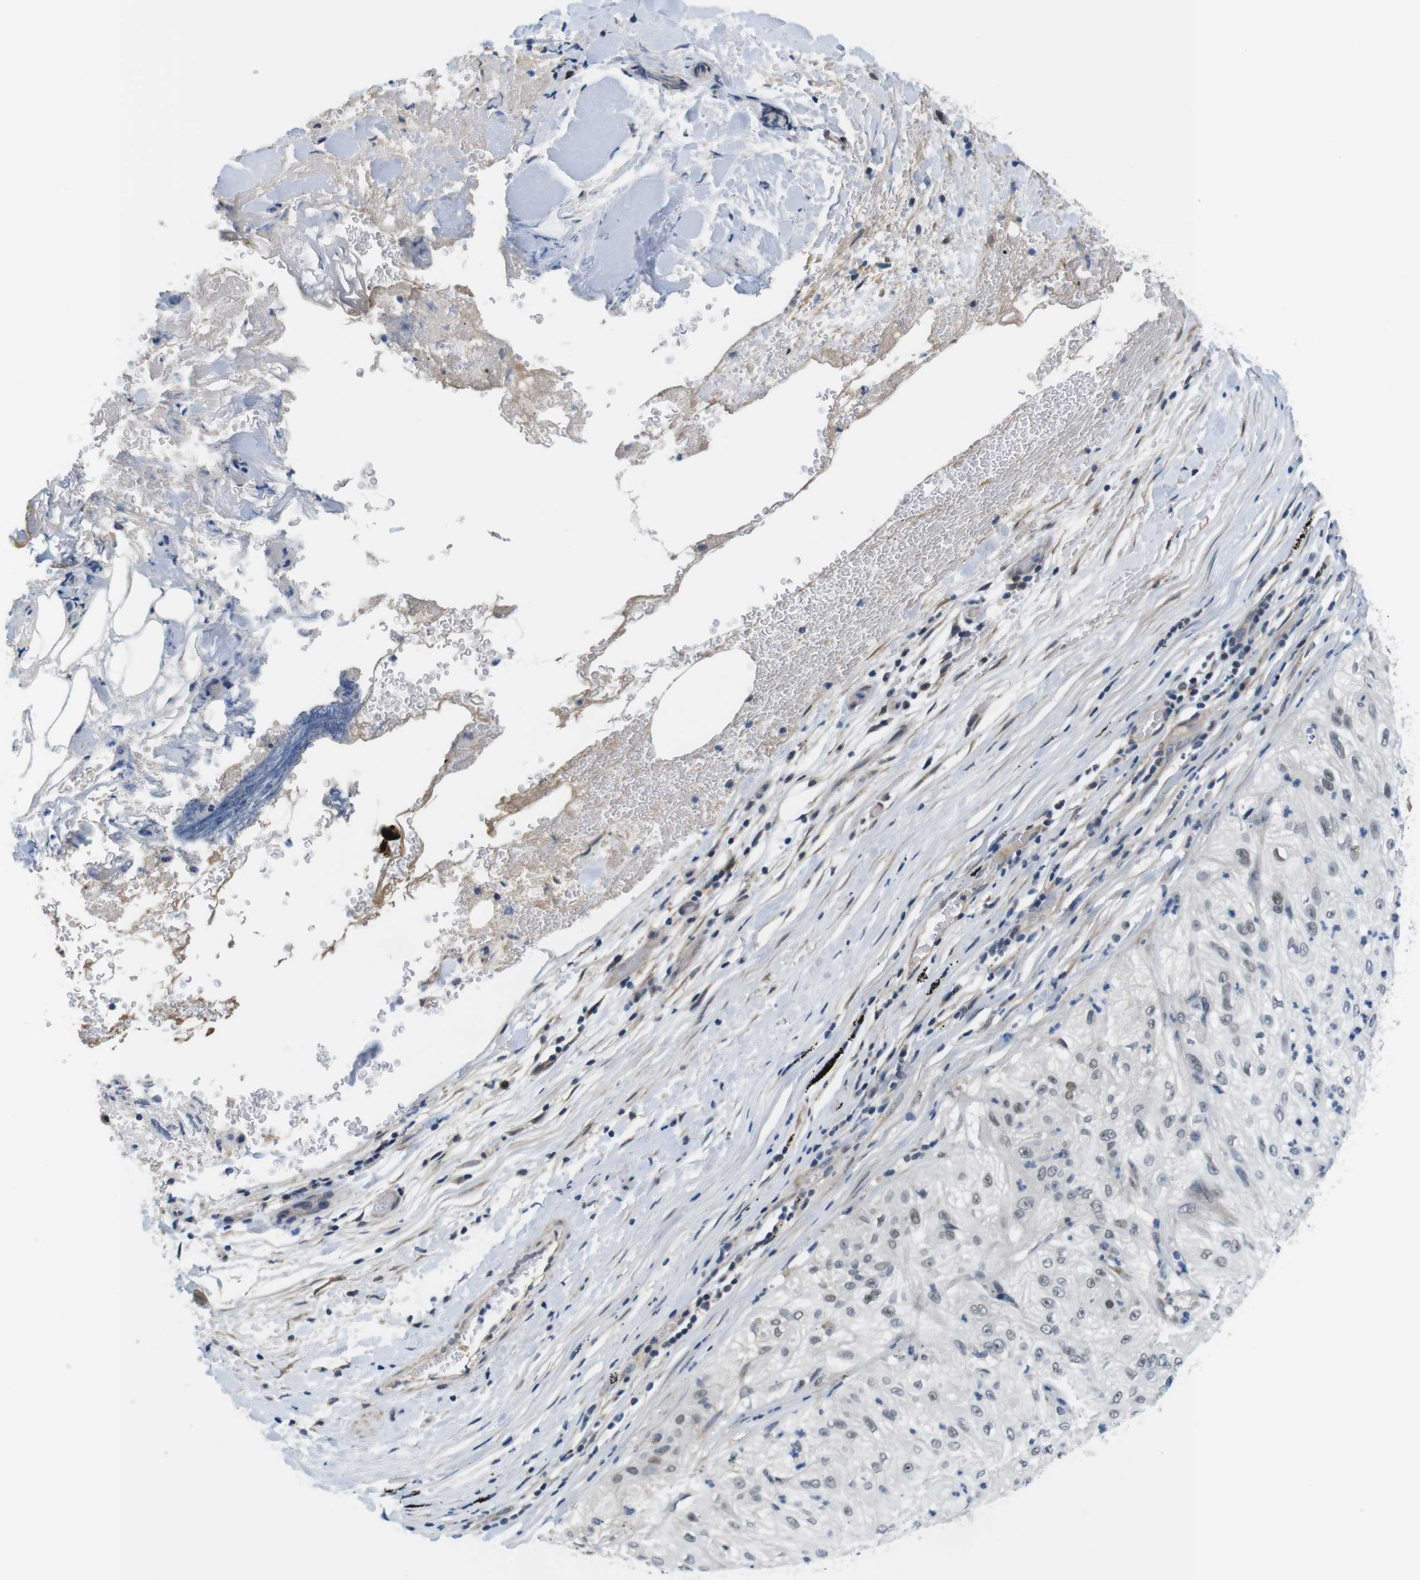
{"staining": {"intensity": "weak", "quantity": "<25%", "location": "nuclear"}, "tissue": "lung cancer", "cell_type": "Tumor cells", "image_type": "cancer", "snomed": [{"axis": "morphology", "description": "Inflammation, NOS"}, {"axis": "morphology", "description": "Squamous cell carcinoma, NOS"}, {"axis": "topography", "description": "Lymph node"}, {"axis": "topography", "description": "Soft tissue"}, {"axis": "topography", "description": "Lung"}], "caption": "This is a image of immunohistochemistry (IHC) staining of lung cancer, which shows no expression in tumor cells. (Stains: DAB (3,3'-diaminobenzidine) immunohistochemistry (IHC) with hematoxylin counter stain, Microscopy: brightfield microscopy at high magnification).", "gene": "SMCO2", "patient": {"sex": "male", "age": 66}}